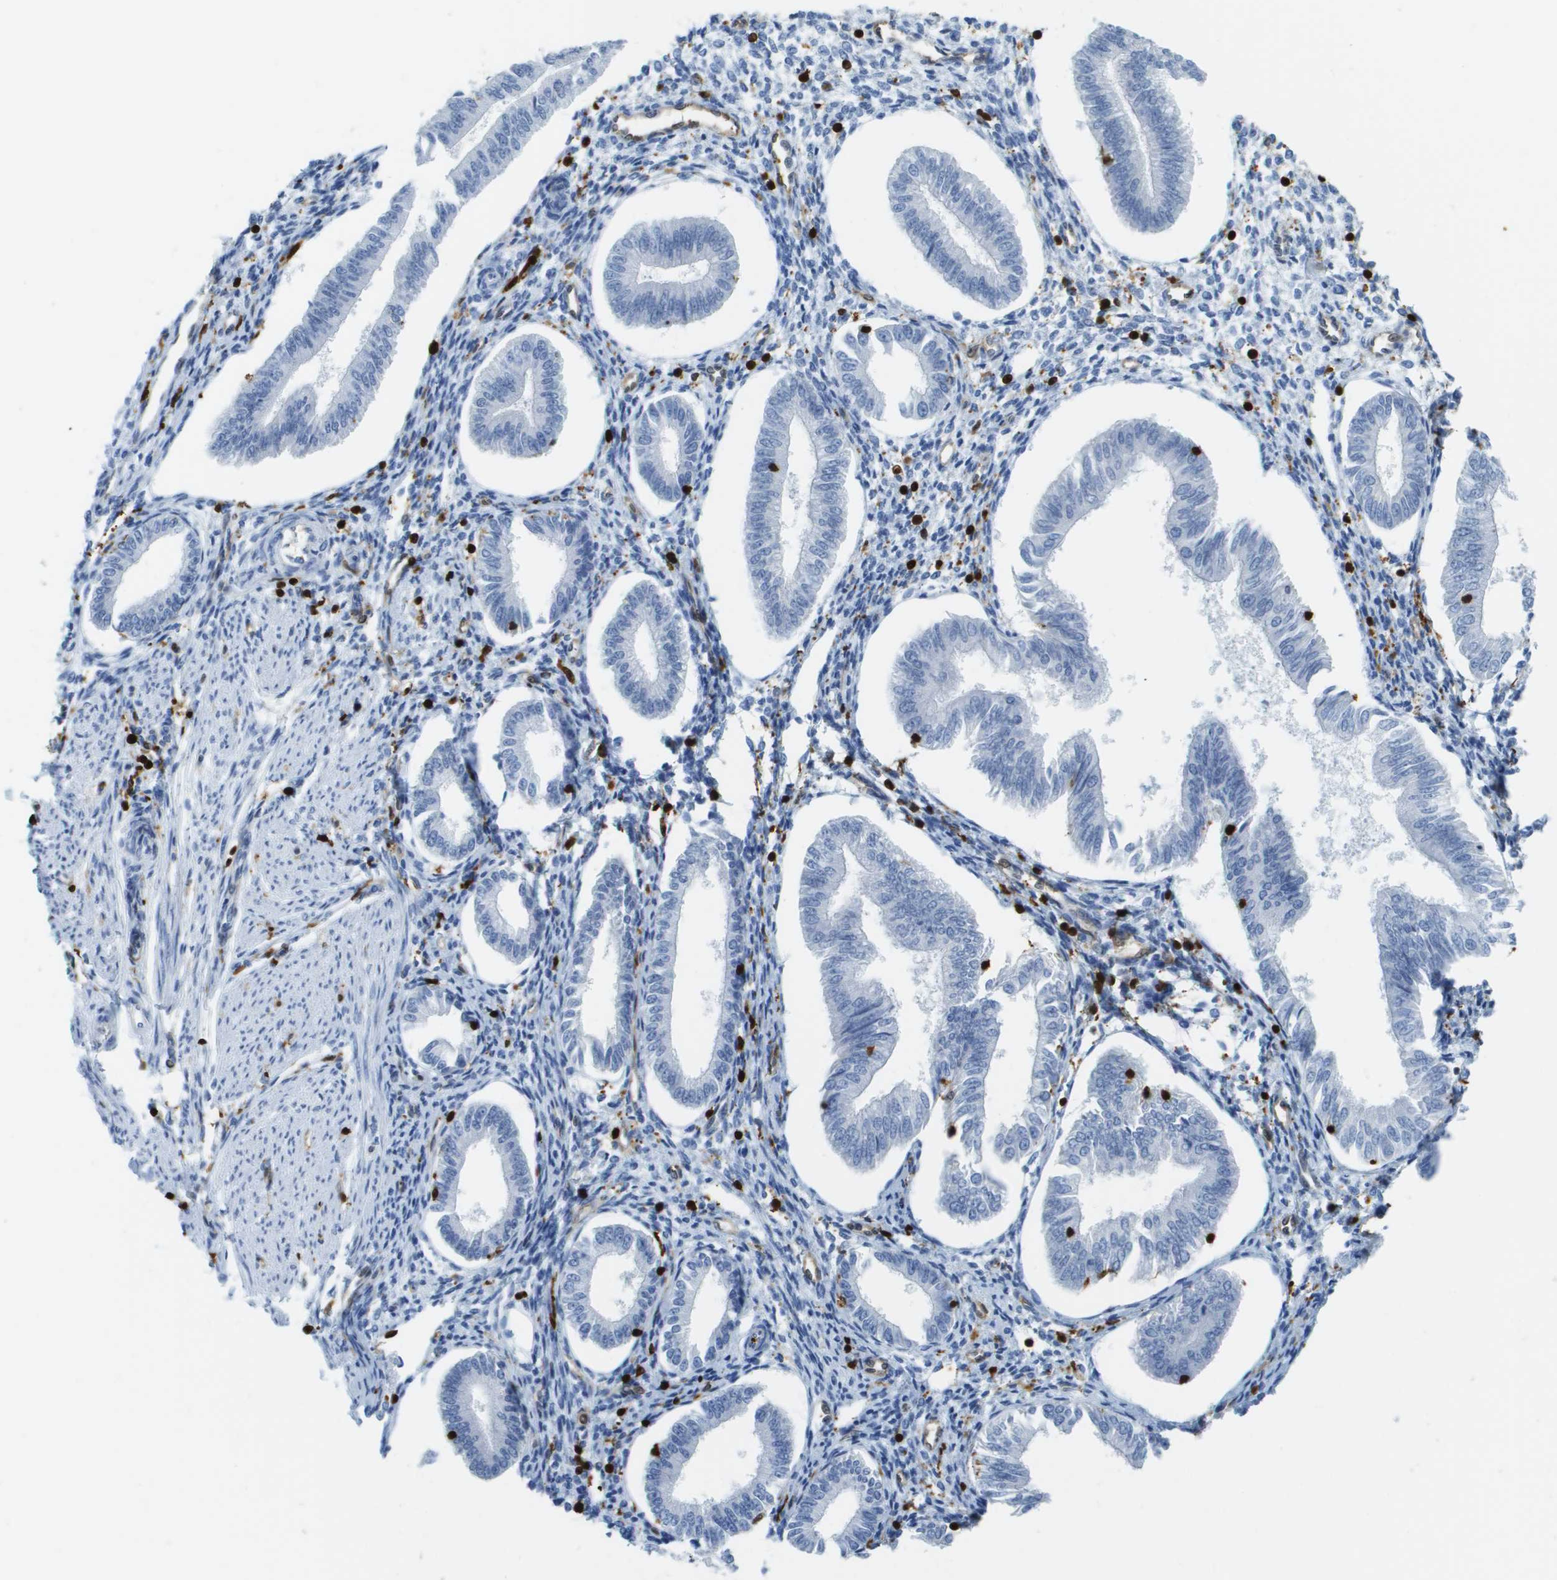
{"staining": {"intensity": "negative", "quantity": "none", "location": "none"}, "tissue": "endometrium", "cell_type": "Cells in endometrial stroma", "image_type": "normal", "snomed": [{"axis": "morphology", "description": "Normal tissue, NOS"}, {"axis": "topography", "description": "Endometrium"}], "caption": "Protein analysis of benign endometrium displays no significant expression in cells in endometrial stroma. (Stains: DAB (3,3'-diaminobenzidine) immunohistochemistry (IHC) with hematoxylin counter stain, Microscopy: brightfield microscopy at high magnification).", "gene": "DOCK5", "patient": {"sex": "female", "age": 50}}